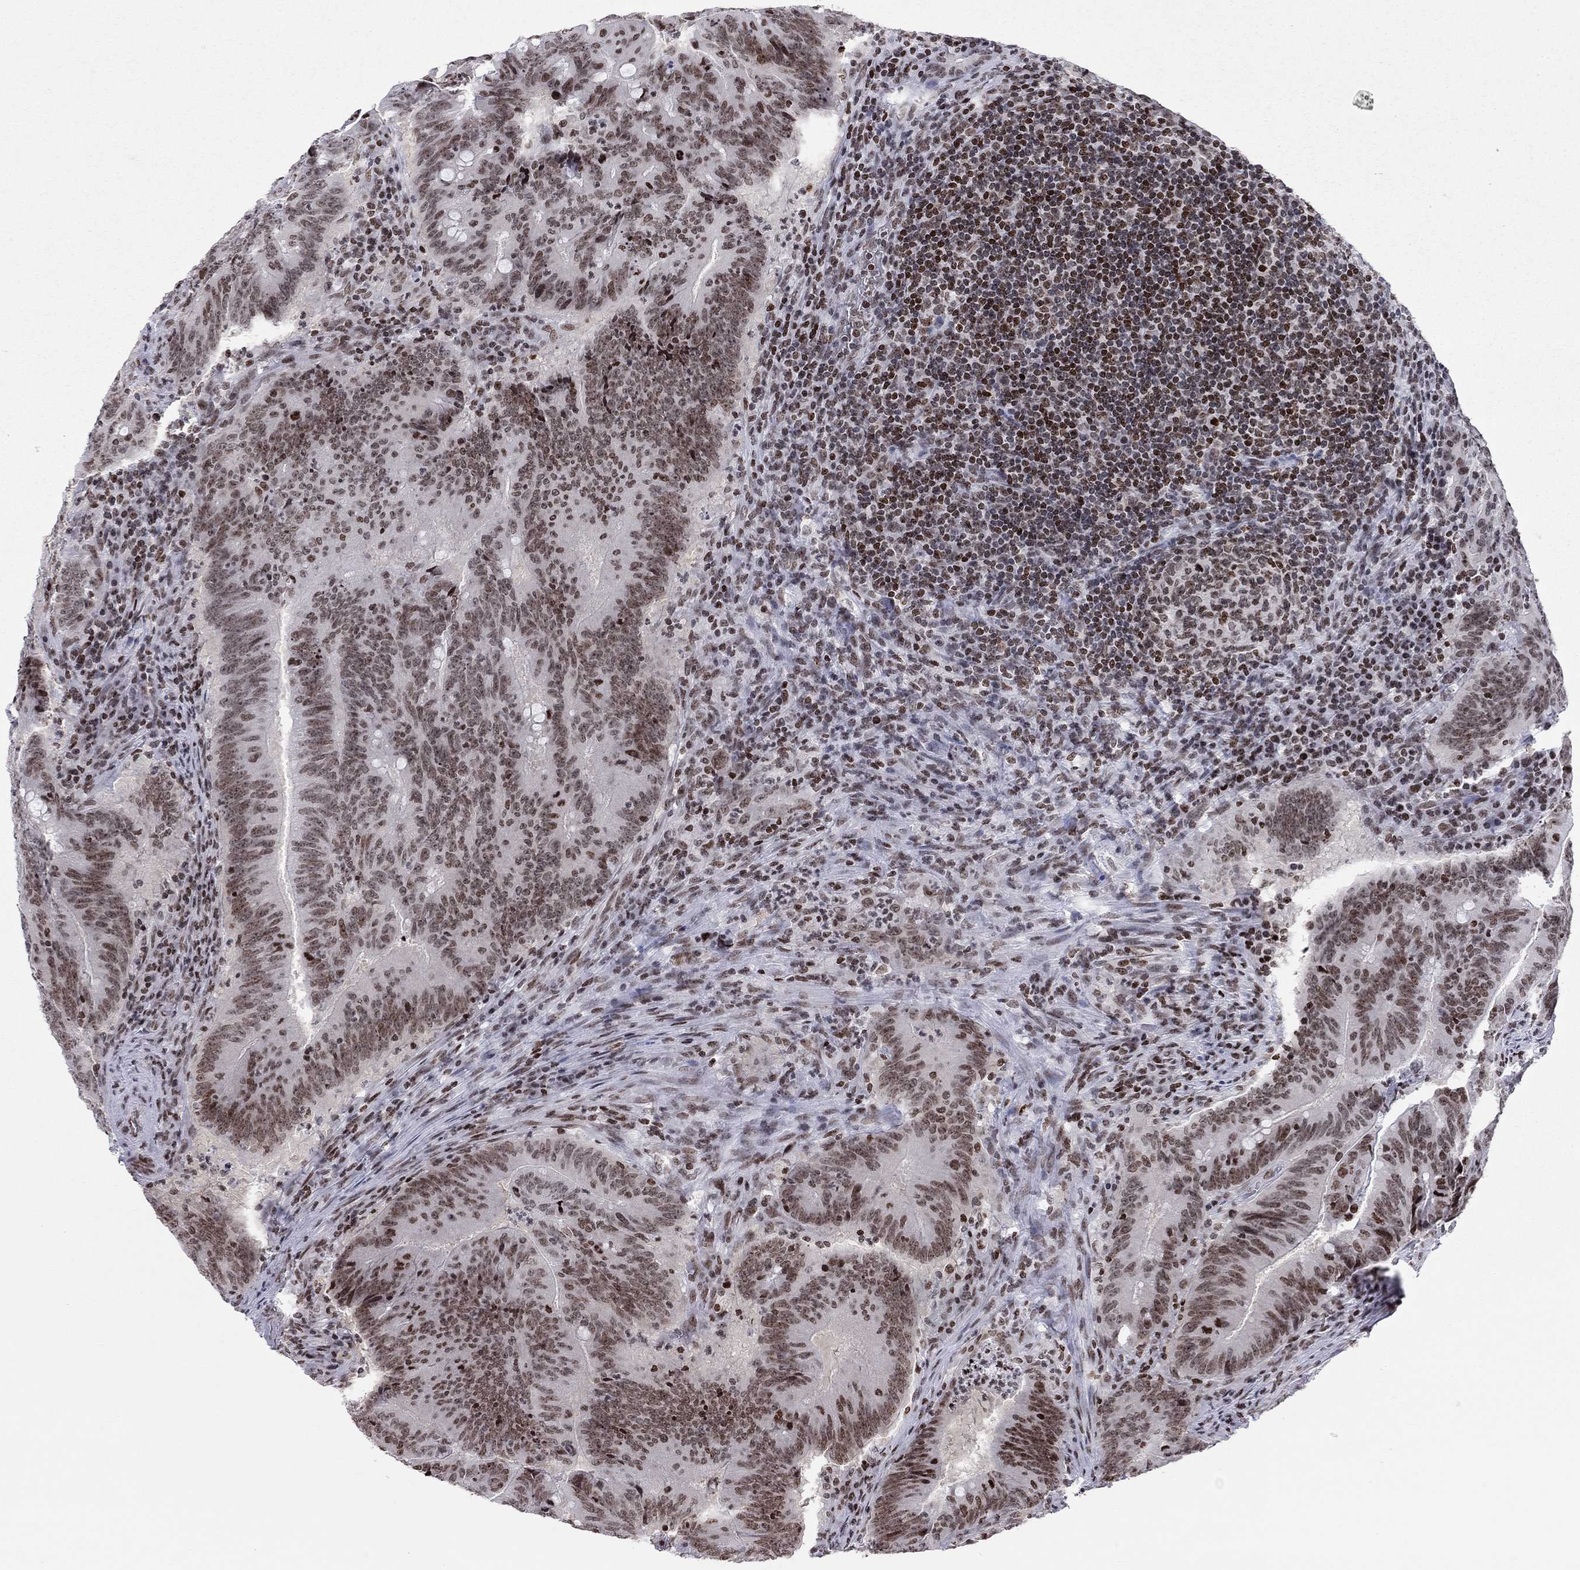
{"staining": {"intensity": "moderate", "quantity": "25%-75%", "location": "nuclear"}, "tissue": "colorectal cancer", "cell_type": "Tumor cells", "image_type": "cancer", "snomed": [{"axis": "morphology", "description": "Adenocarcinoma, NOS"}, {"axis": "topography", "description": "Colon"}], "caption": "IHC (DAB (3,3'-diaminobenzidine)) staining of colorectal cancer (adenocarcinoma) reveals moderate nuclear protein expression in approximately 25%-75% of tumor cells.", "gene": "H2AX", "patient": {"sex": "female", "age": 87}}